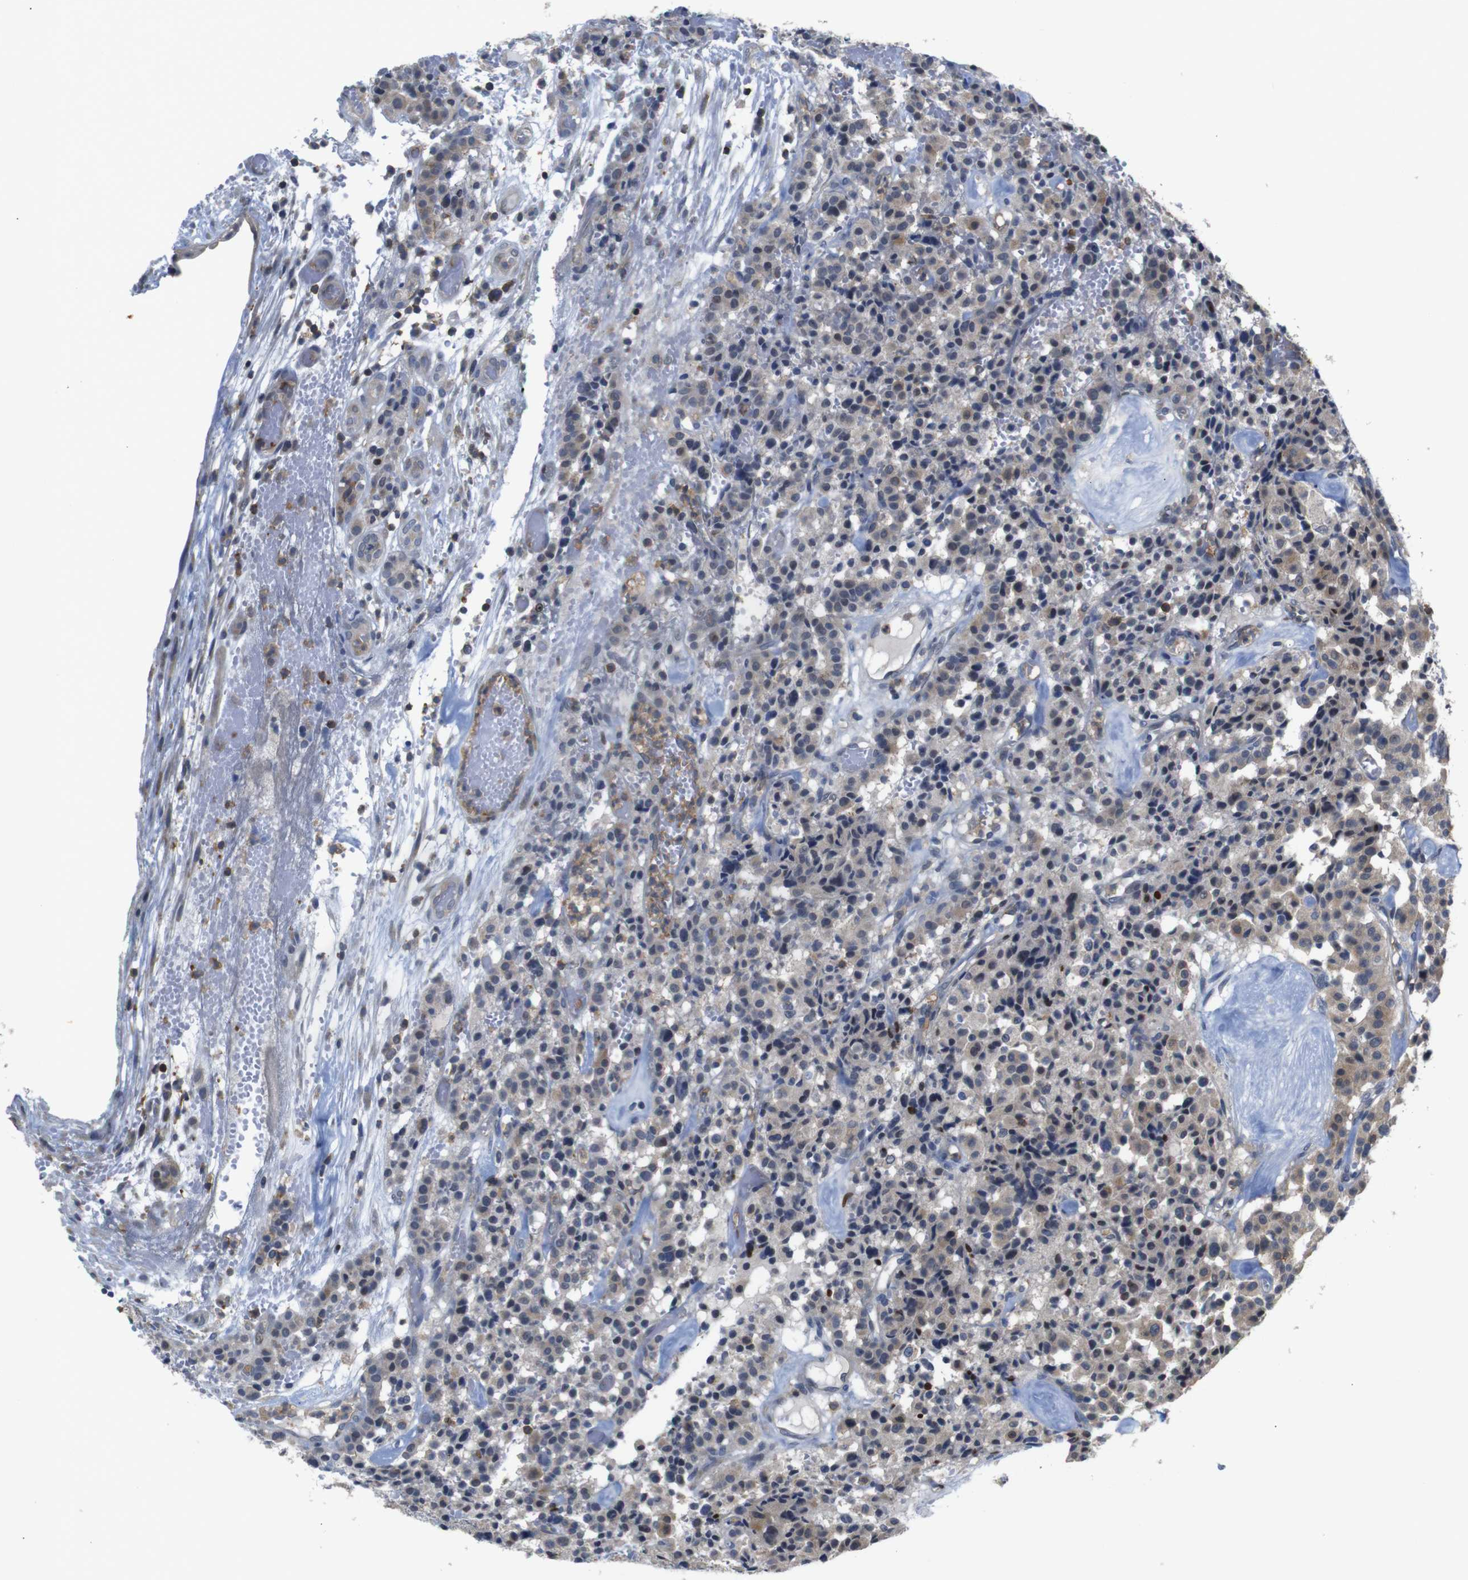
{"staining": {"intensity": "weak", "quantity": "<25%", "location": "cytoplasmic/membranous"}, "tissue": "carcinoid", "cell_type": "Tumor cells", "image_type": "cancer", "snomed": [{"axis": "morphology", "description": "Carcinoid, malignant, NOS"}, {"axis": "topography", "description": "Lung"}], "caption": "DAB (3,3'-diaminobenzidine) immunohistochemical staining of malignant carcinoid reveals no significant positivity in tumor cells.", "gene": "BRWD3", "patient": {"sex": "male", "age": 30}}